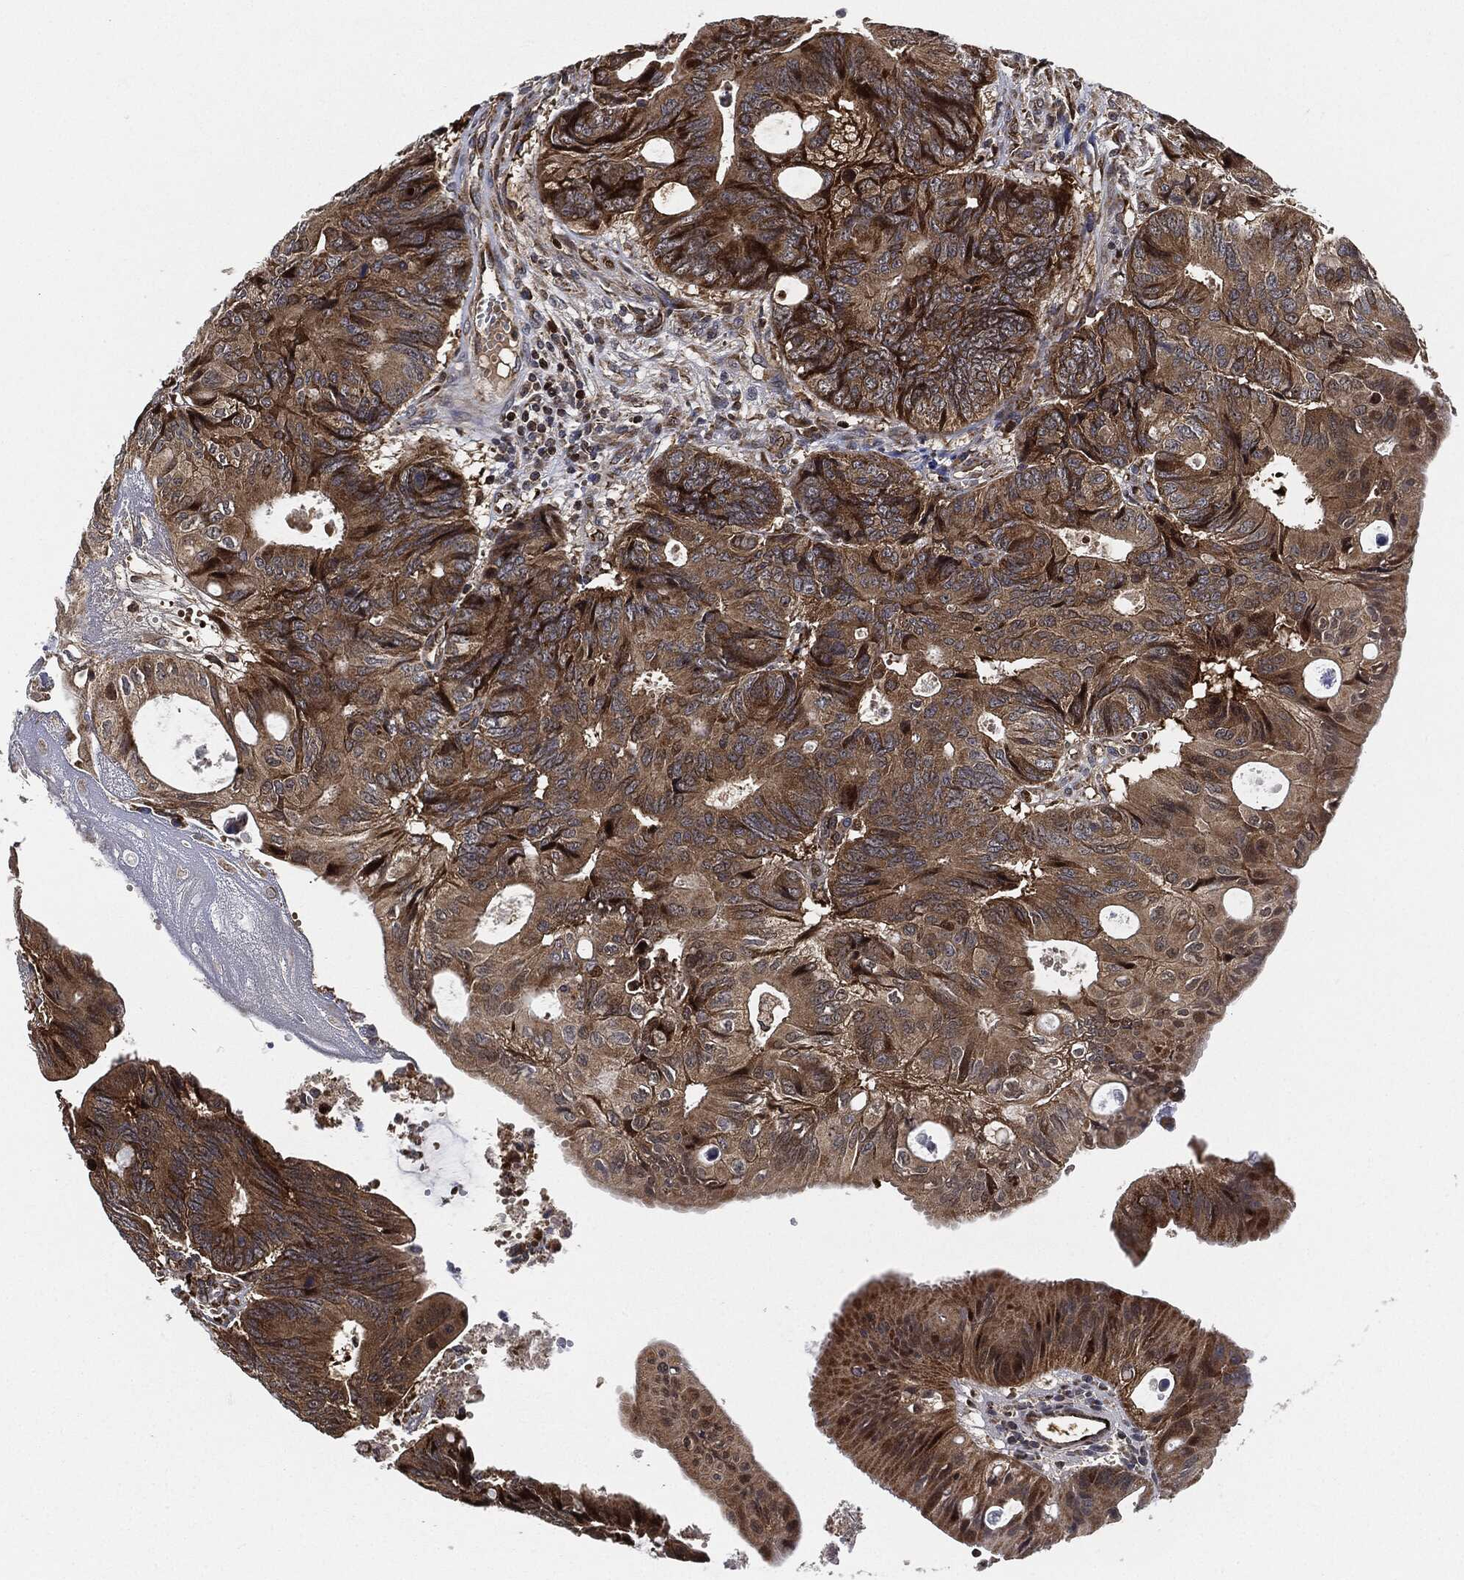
{"staining": {"intensity": "moderate", "quantity": ">75%", "location": "cytoplasmic/membranous"}, "tissue": "colorectal cancer", "cell_type": "Tumor cells", "image_type": "cancer", "snomed": [{"axis": "morphology", "description": "Normal tissue, NOS"}, {"axis": "morphology", "description": "Adenocarcinoma, NOS"}, {"axis": "topography", "description": "Colon"}], "caption": "A brown stain highlights moderate cytoplasmic/membranous staining of a protein in colorectal adenocarcinoma tumor cells.", "gene": "RNASEL", "patient": {"sex": "male", "age": 65}}